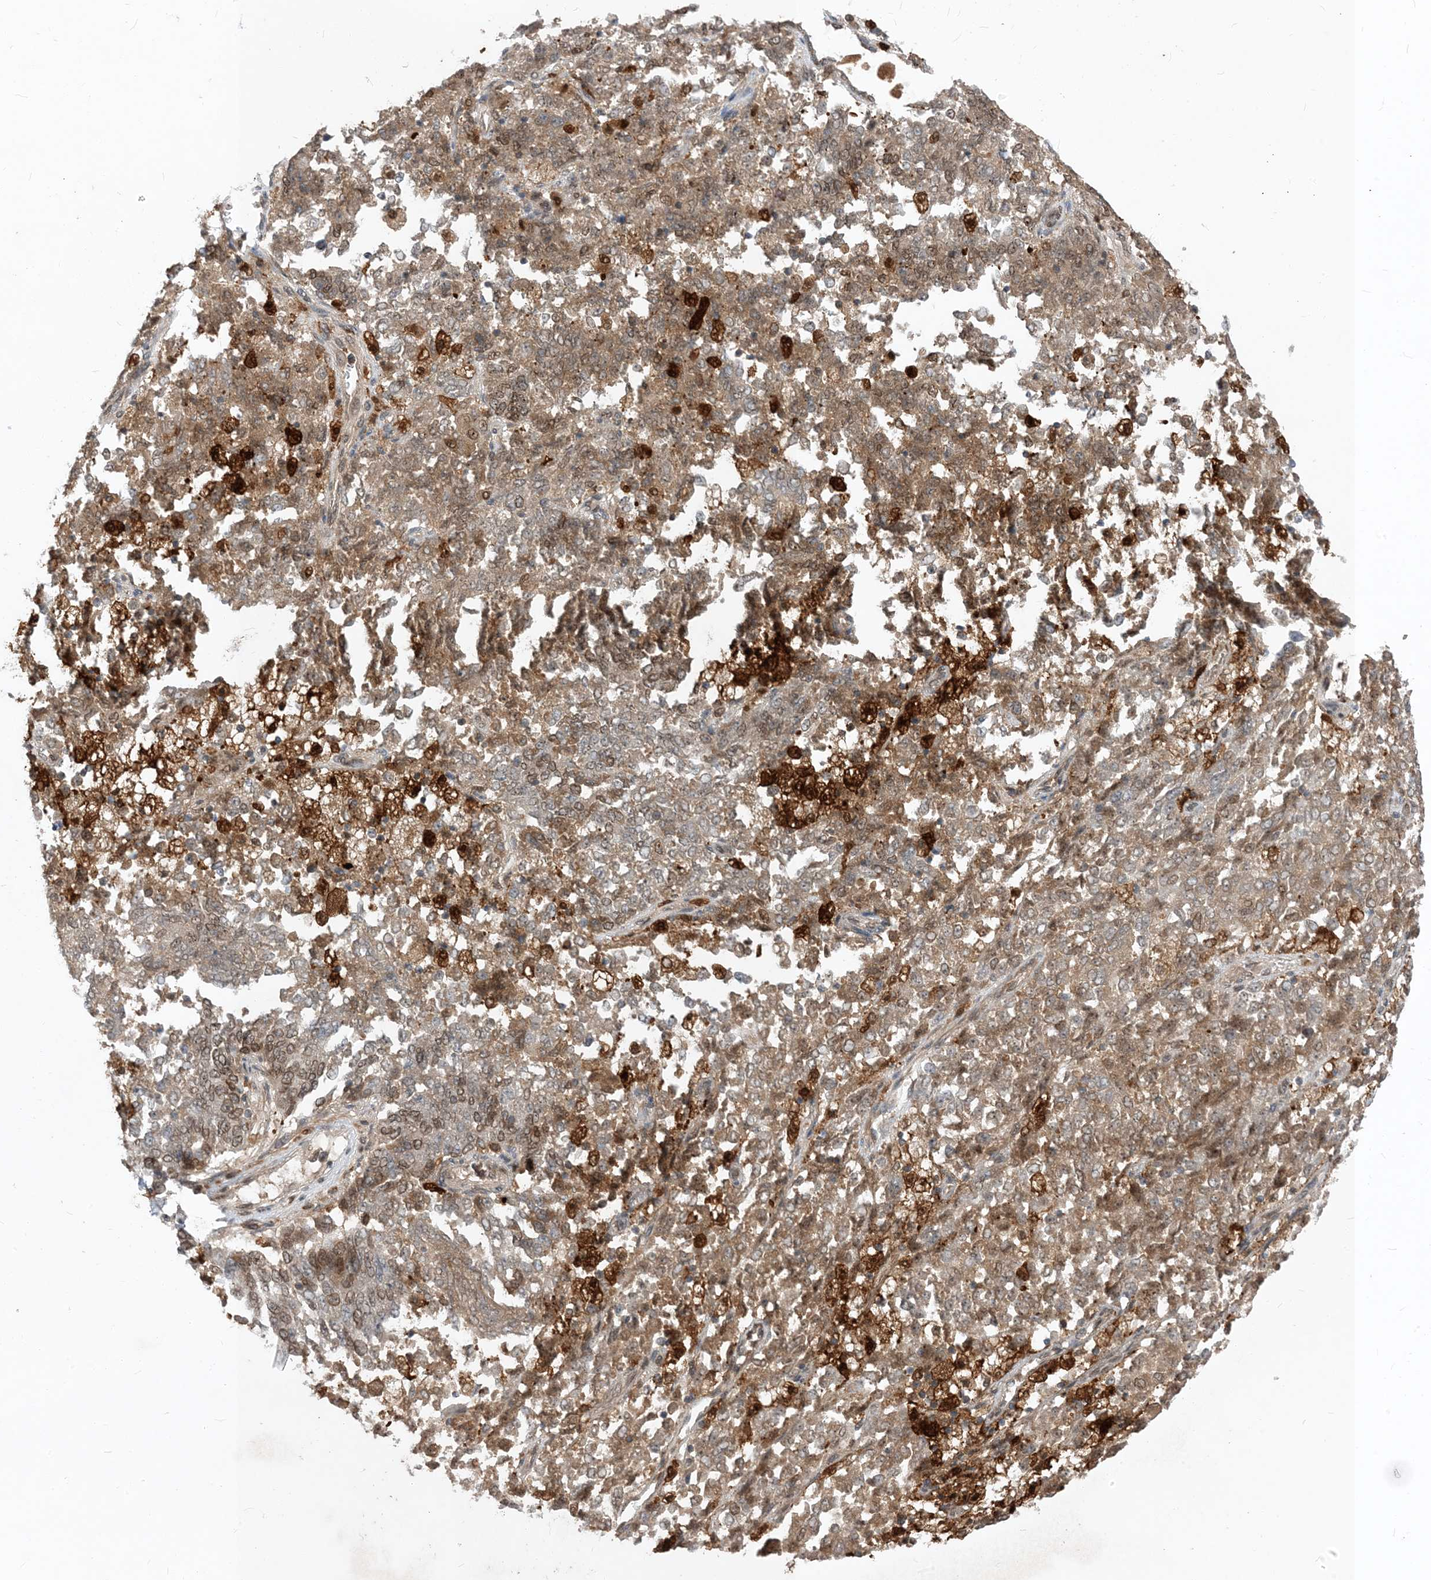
{"staining": {"intensity": "moderate", "quantity": "<25%", "location": "cytoplasmic/membranous,nuclear"}, "tissue": "endometrial cancer", "cell_type": "Tumor cells", "image_type": "cancer", "snomed": [{"axis": "morphology", "description": "Adenocarcinoma, NOS"}, {"axis": "topography", "description": "Endometrium"}], "caption": "Adenocarcinoma (endometrial) stained for a protein (brown) reveals moderate cytoplasmic/membranous and nuclear positive positivity in approximately <25% of tumor cells.", "gene": "NAGK", "patient": {"sex": "female", "age": 80}}